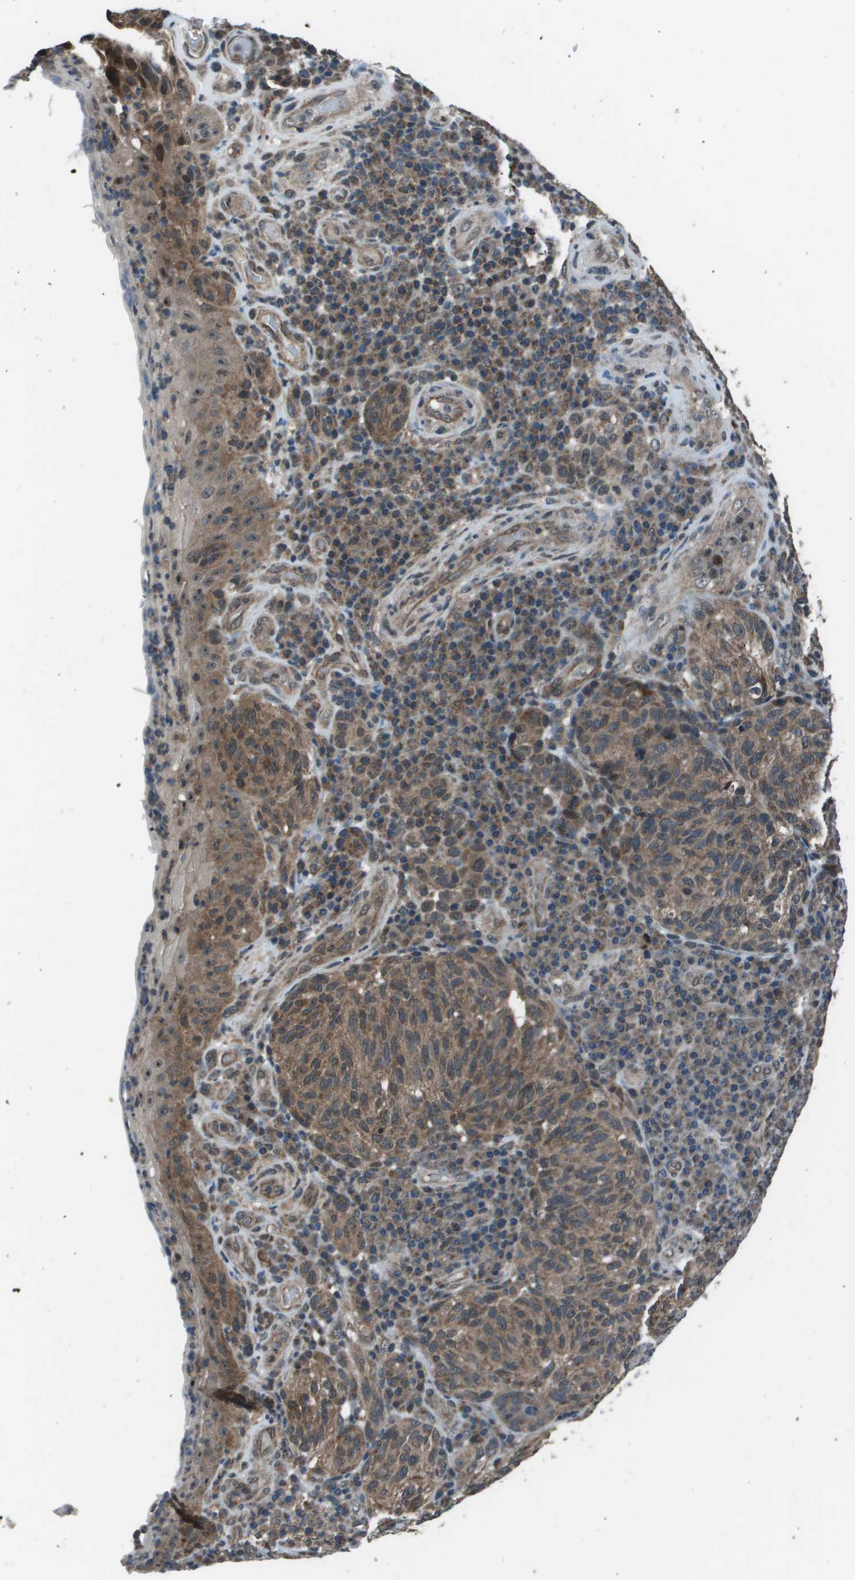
{"staining": {"intensity": "moderate", "quantity": ">75%", "location": "cytoplasmic/membranous"}, "tissue": "melanoma", "cell_type": "Tumor cells", "image_type": "cancer", "snomed": [{"axis": "morphology", "description": "Malignant melanoma, NOS"}, {"axis": "topography", "description": "Skin"}], "caption": "Protein staining by immunohistochemistry shows moderate cytoplasmic/membranous staining in approximately >75% of tumor cells in malignant melanoma. The staining is performed using DAB (3,3'-diaminobenzidine) brown chromogen to label protein expression. The nuclei are counter-stained blue using hematoxylin.", "gene": "PPFIA1", "patient": {"sex": "female", "age": 73}}